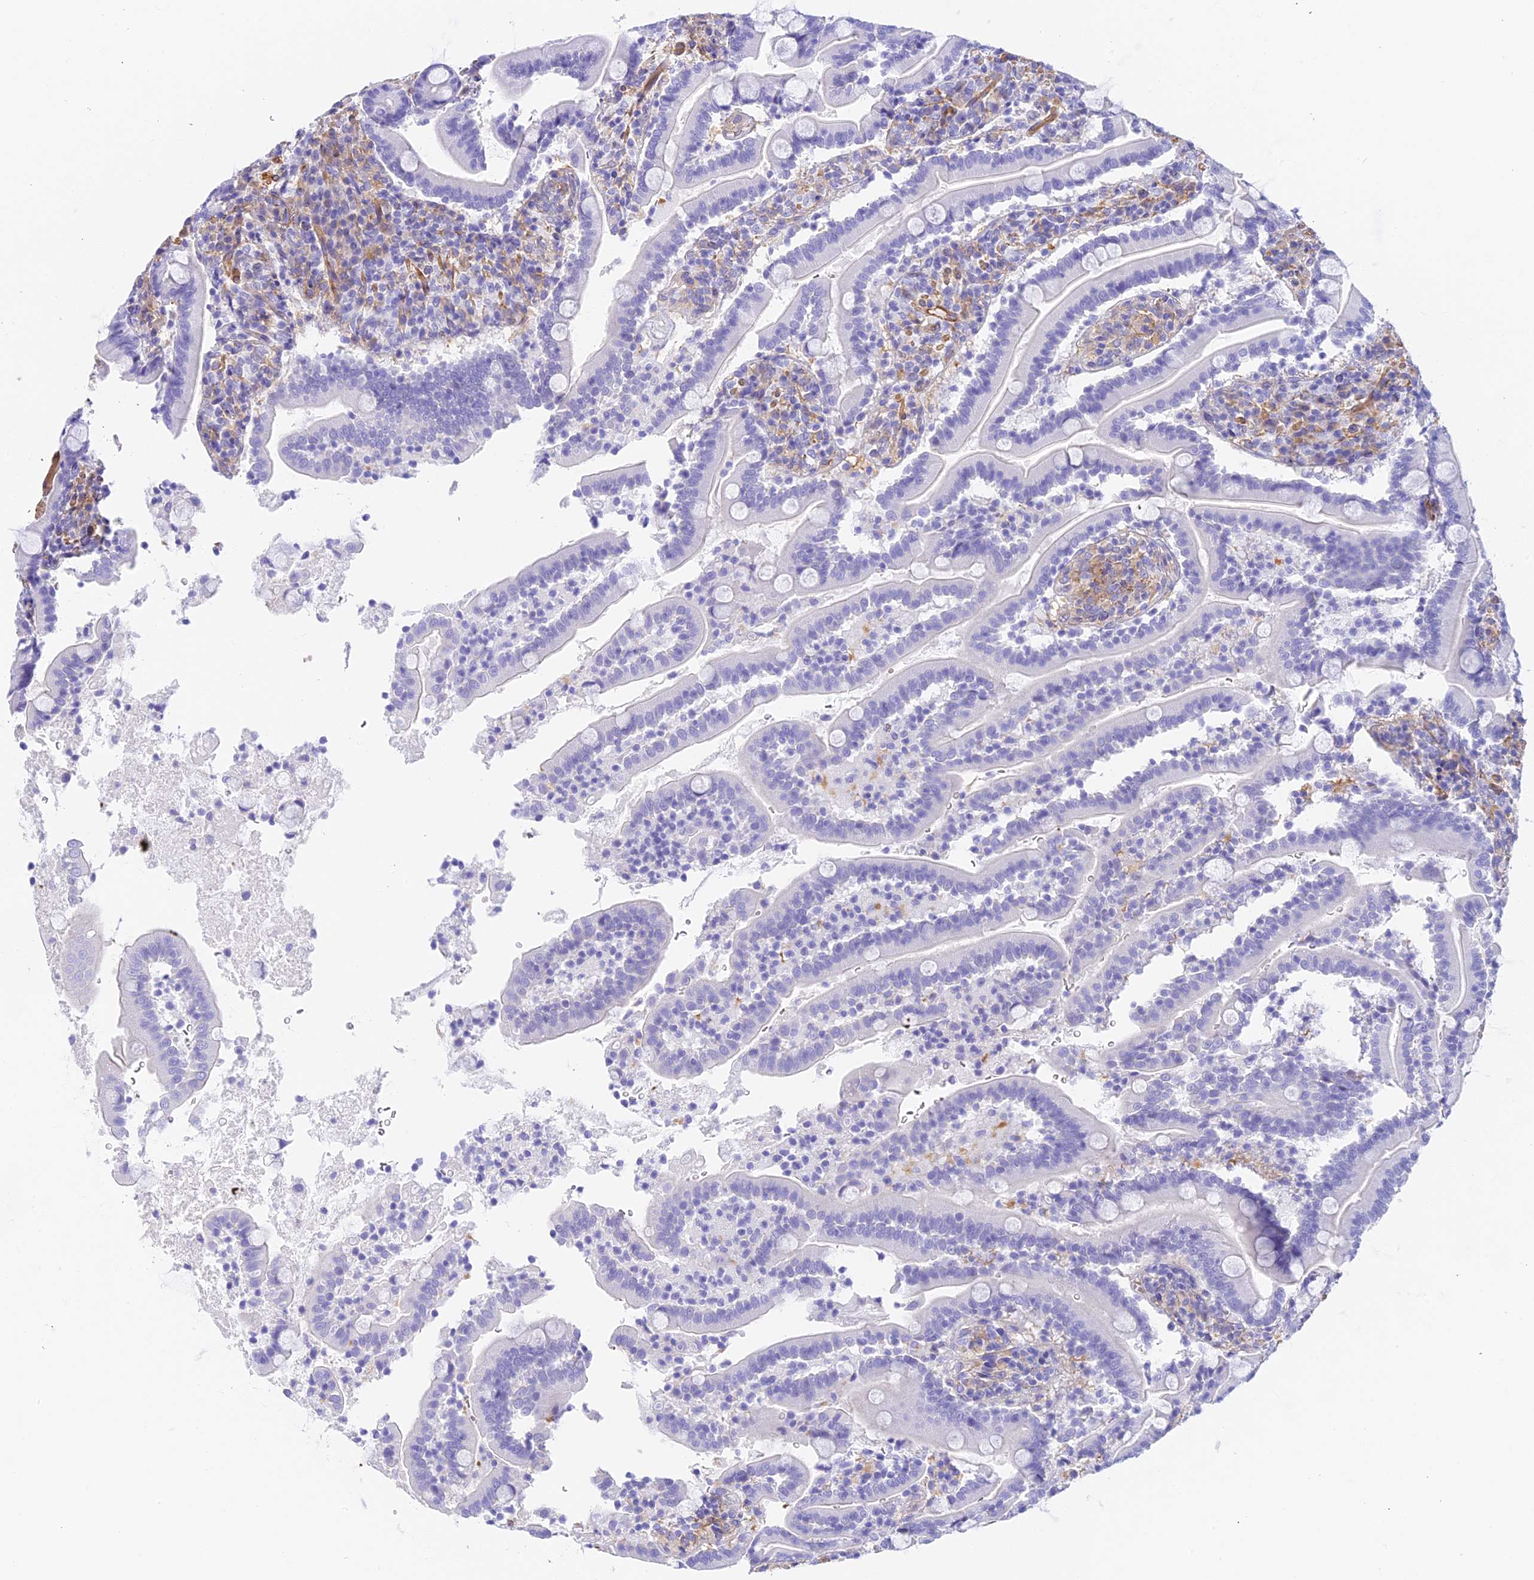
{"staining": {"intensity": "negative", "quantity": "none", "location": "none"}, "tissue": "duodenum", "cell_type": "Glandular cells", "image_type": "normal", "snomed": [{"axis": "morphology", "description": "Normal tissue, NOS"}, {"axis": "topography", "description": "Duodenum"}], "caption": "High power microscopy image of an immunohistochemistry photomicrograph of unremarkable duodenum, revealing no significant positivity in glandular cells.", "gene": "HOMER3", "patient": {"sex": "male", "age": 35}}